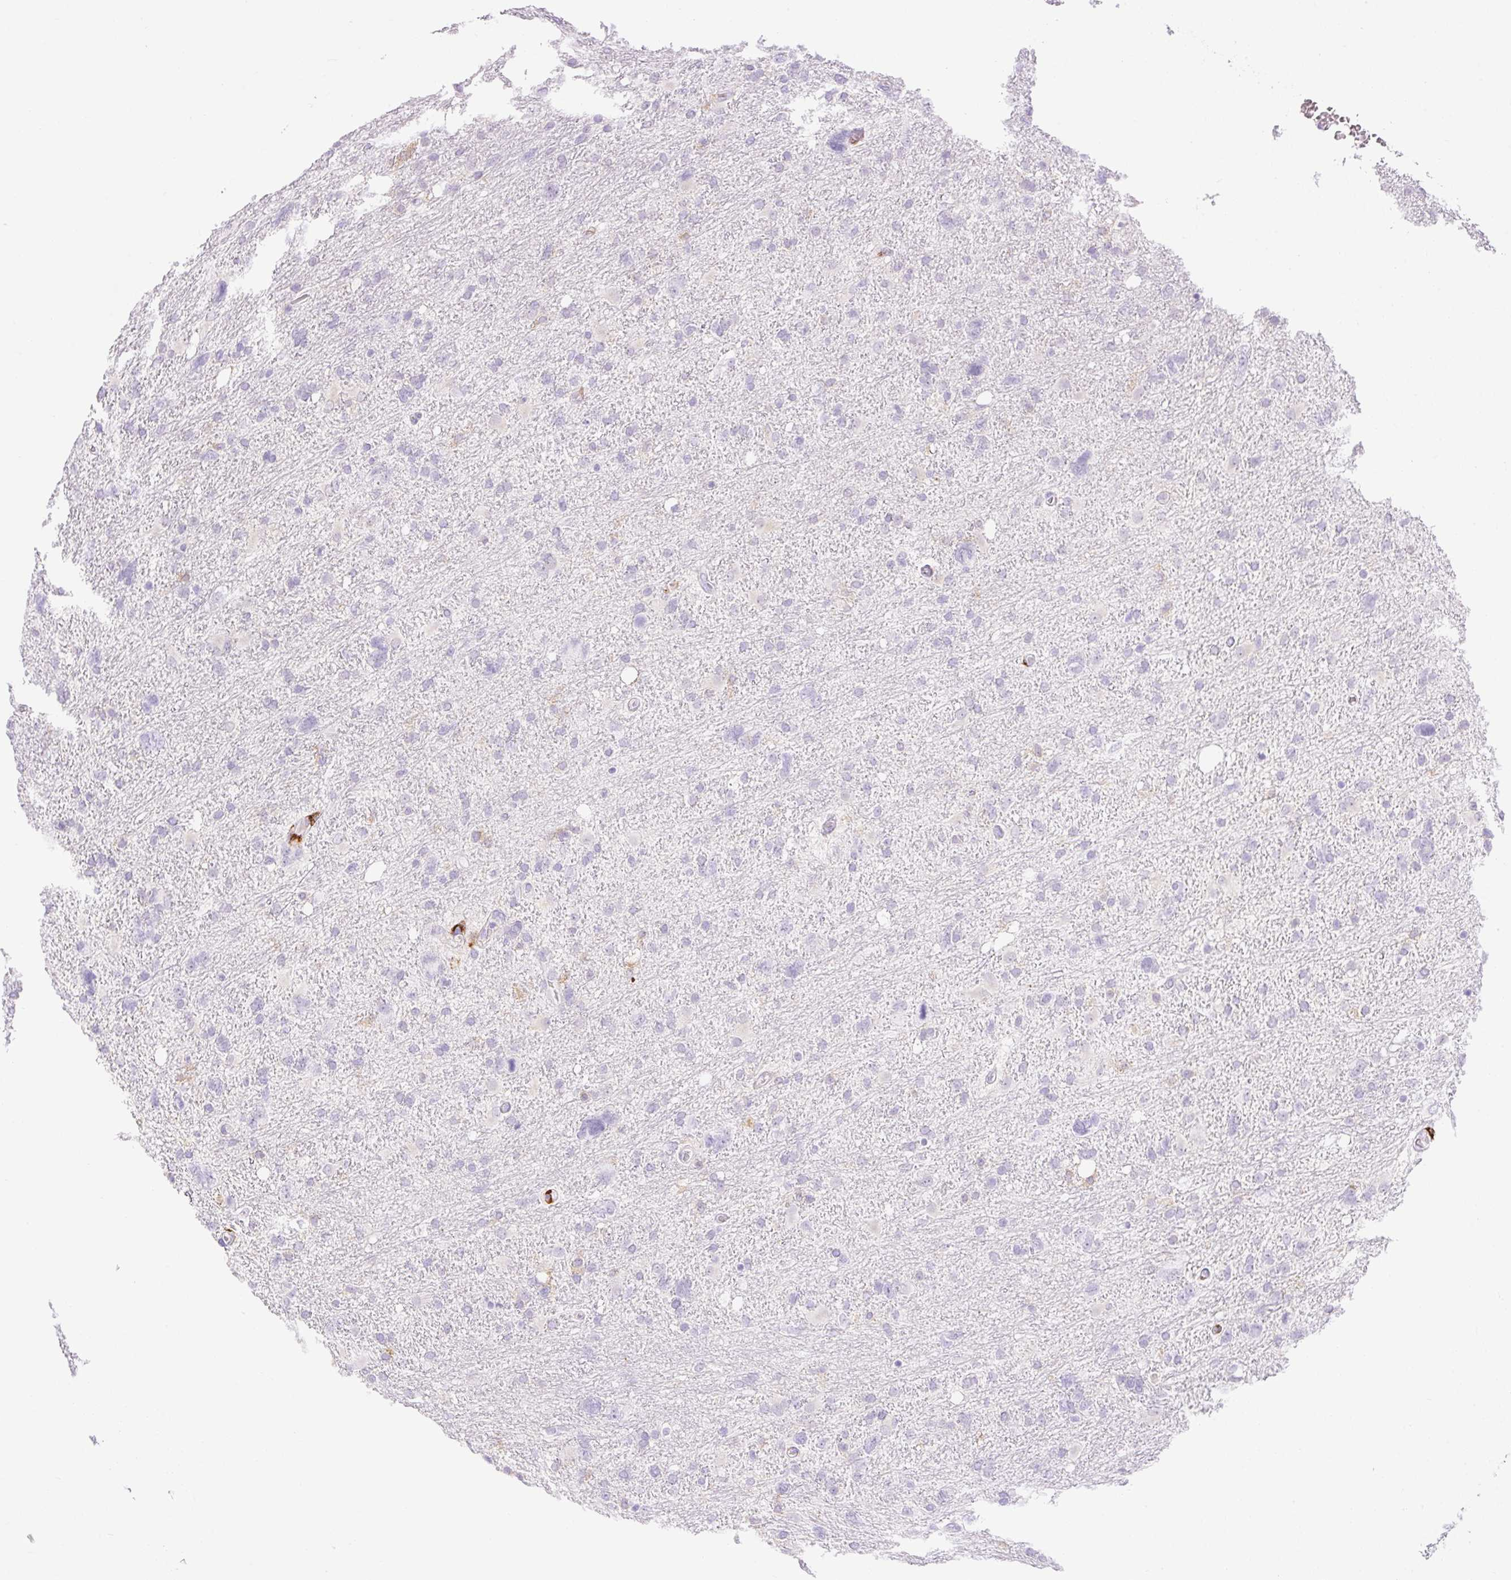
{"staining": {"intensity": "negative", "quantity": "none", "location": "none"}, "tissue": "glioma", "cell_type": "Tumor cells", "image_type": "cancer", "snomed": [{"axis": "morphology", "description": "Glioma, malignant, High grade"}, {"axis": "topography", "description": "Brain"}], "caption": "The photomicrograph reveals no staining of tumor cells in glioma.", "gene": "SIGLEC1", "patient": {"sex": "male", "age": 61}}